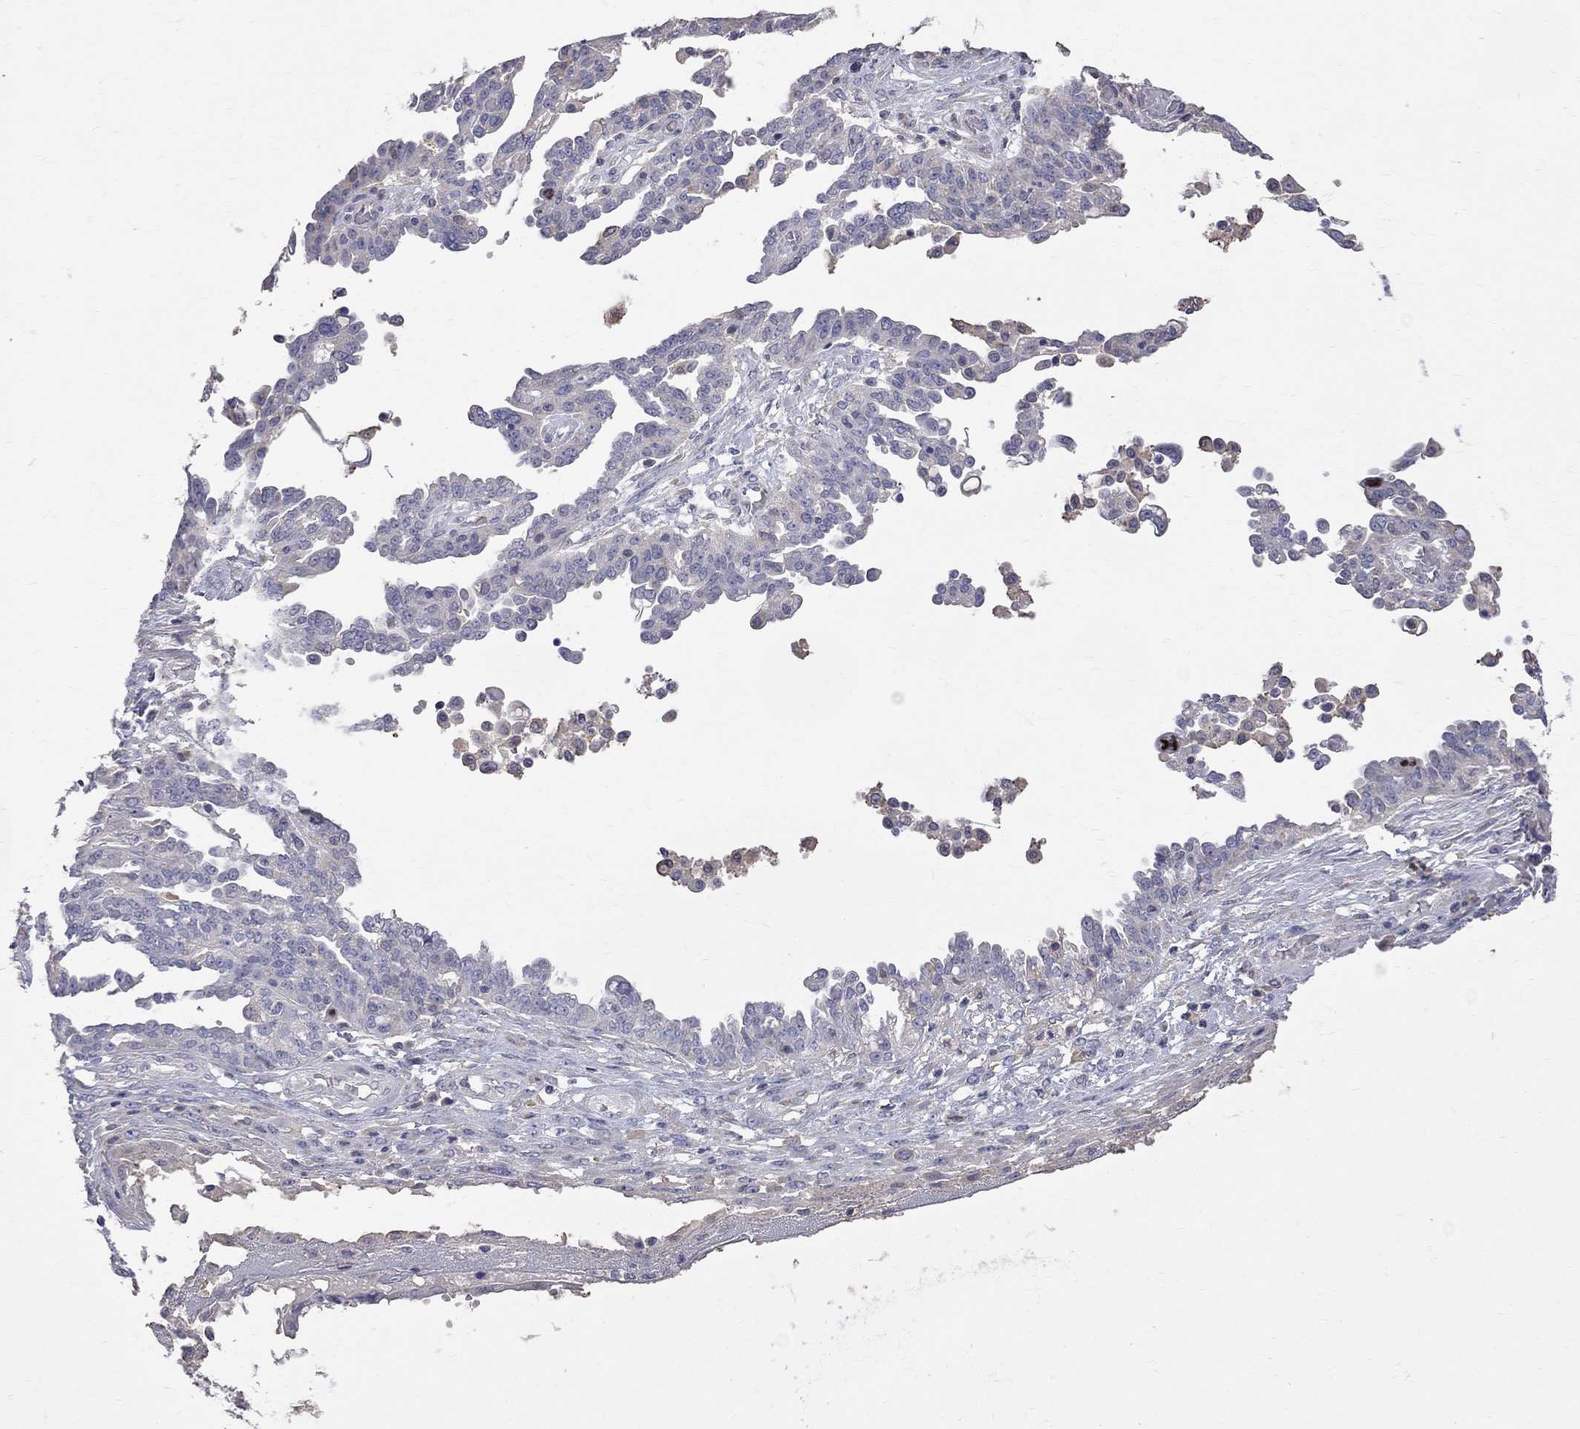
{"staining": {"intensity": "negative", "quantity": "none", "location": "none"}, "tissue": "ovarian cancer", "cell_type": "Tumor cells", "image_type": "cancer", "snomed": [{"axis": "morphology", "description": "Cystadenocarcinoma, serous, NOS"}, {"axis": "topography", "description": "Ovary"}], "caption": "Tumor cells are negative for brown protein staining in ovarian cancer (serous cystadenocarcinoma).", "gene": "CKAP2", "patient": {"sex": "female", "age": 67}}